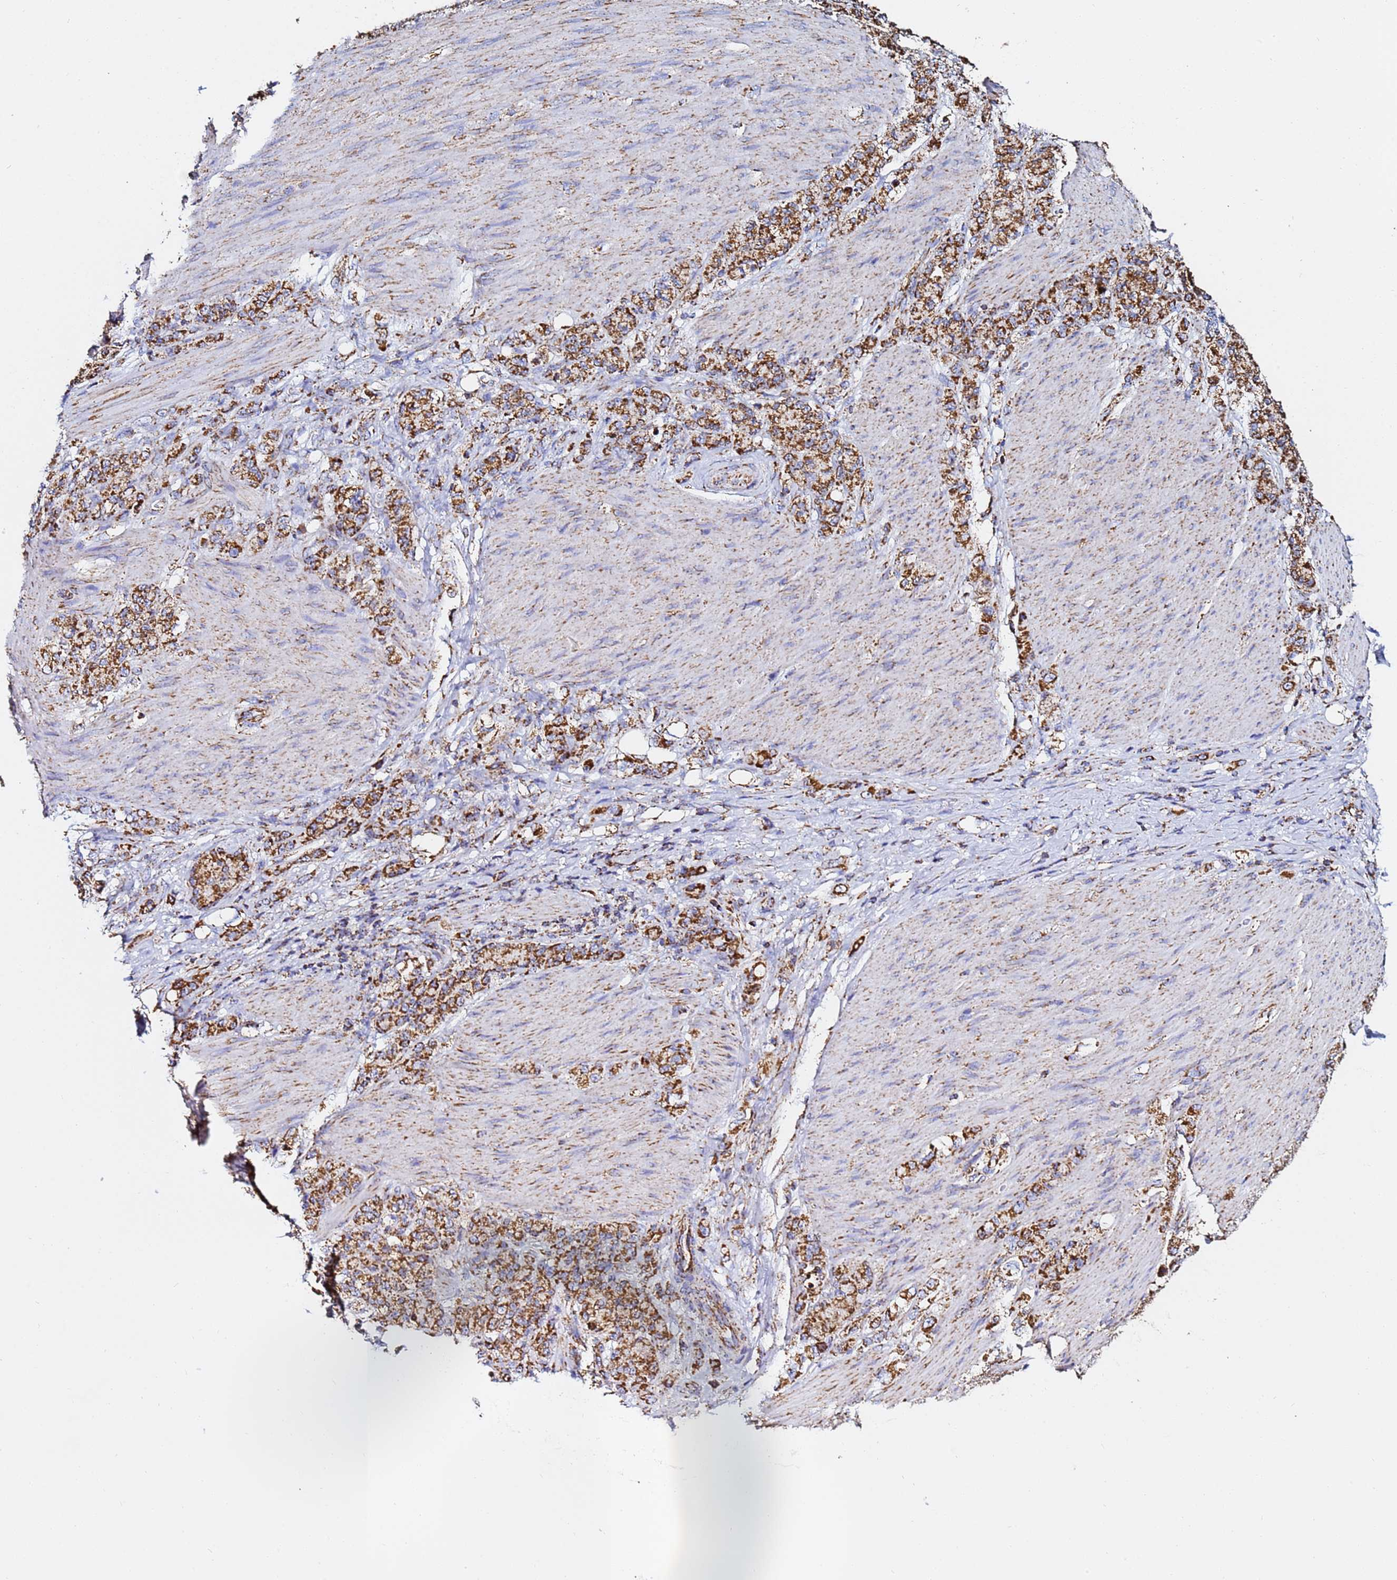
{"staining": {"intensity": "strong", "quantity": ">75%", "location": "cytoplasmic/membranous"}, "tissue": "stomach cancer", "cell_type": "Tumor cells", "image_type": "cancer", "snomed": [{"axis": "morphology", "description": "Normal tissue, NOS"}, {"axis": "morphology", "description": "Adenocarcinoma, NOS"}, {"axis": "topography", "description": "Stomach"}], "caption": "This is an image of immunohistochemistry staining of stomach adenocarcinoma, which shows strong expression in the cytoplasmic/membranous of tumor cells.", "gene": "PHB2", "patient": {"sex": "female", "age": 79}}